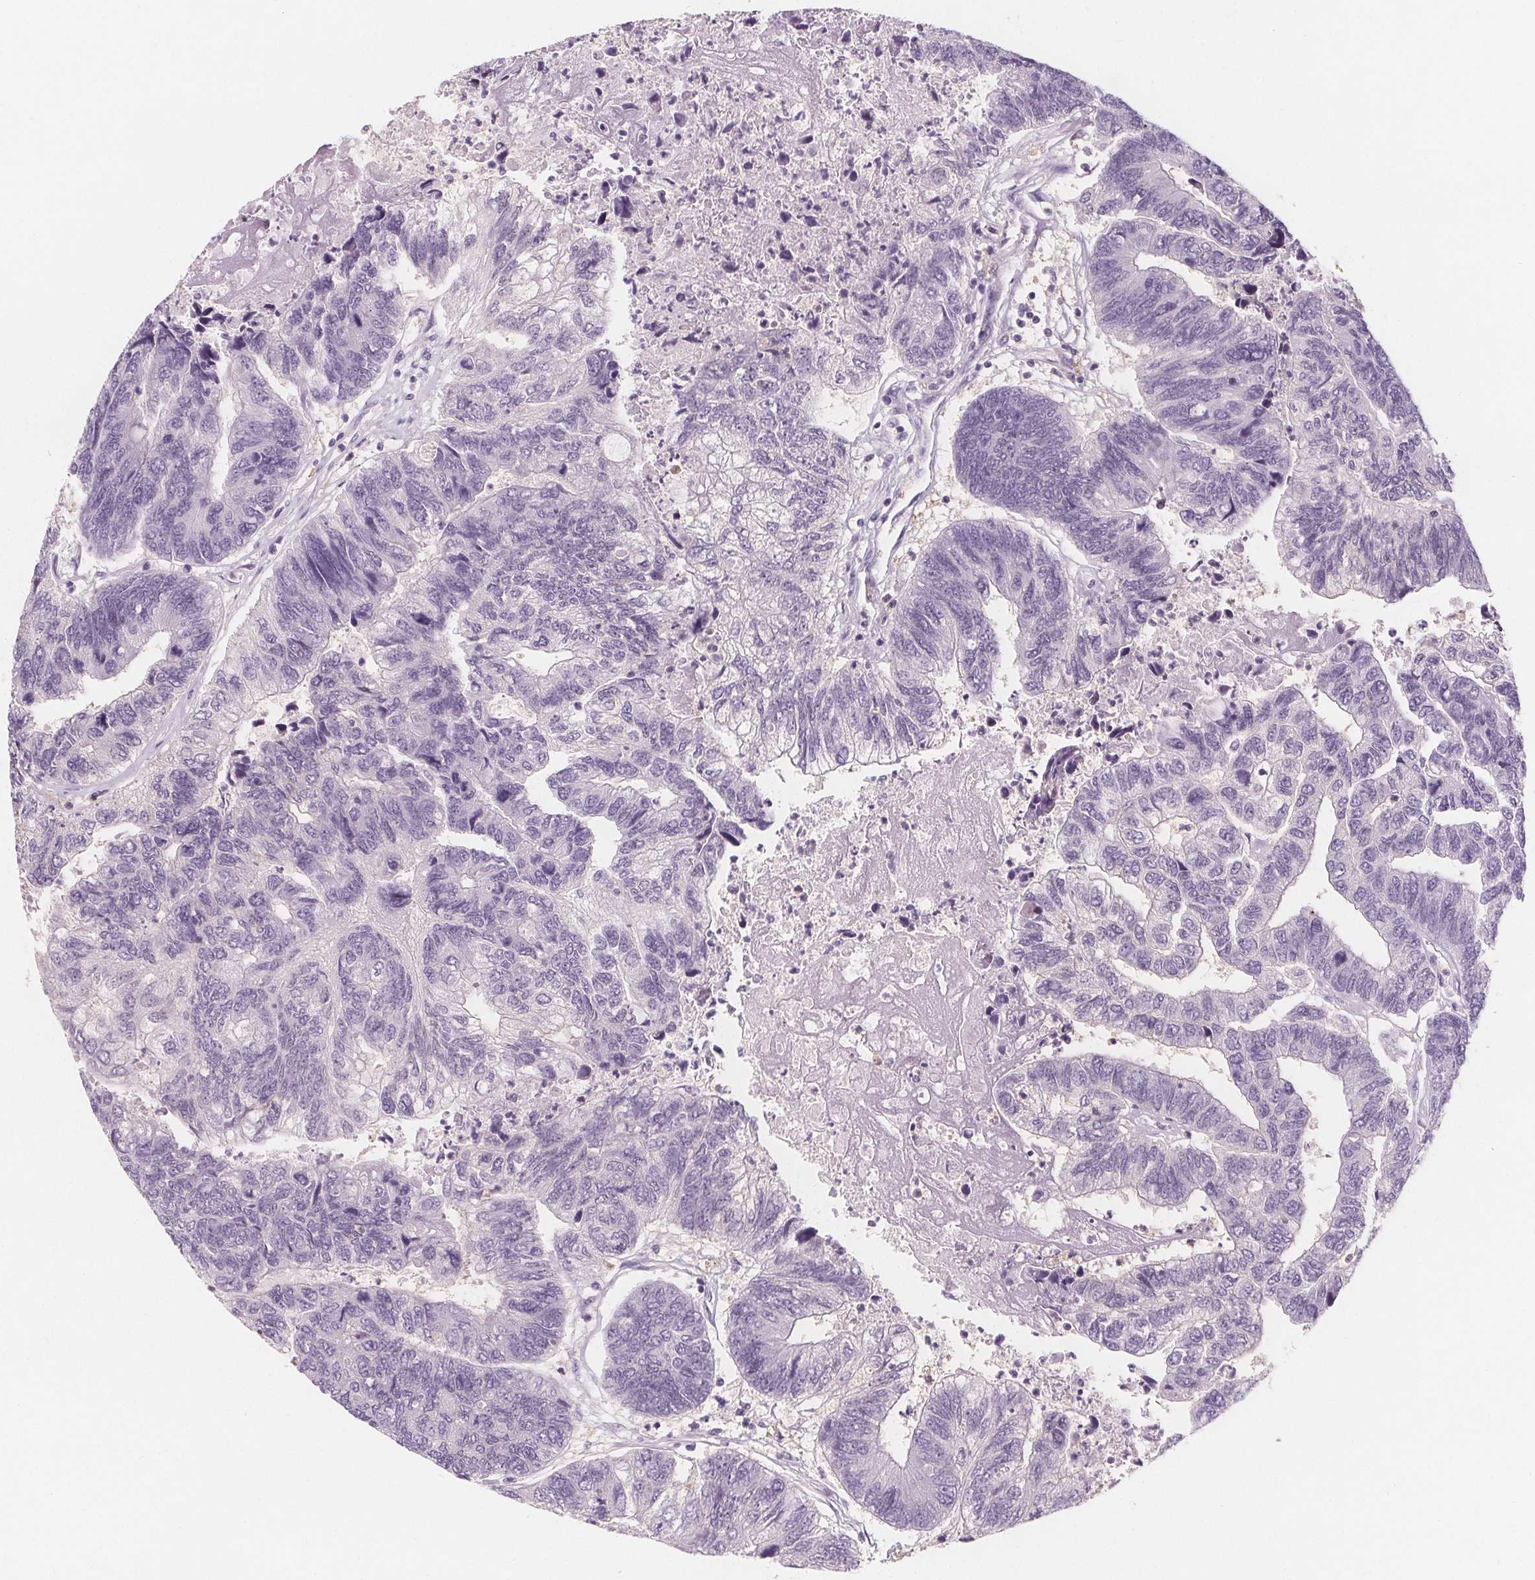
{"staining": {"intensity": "negative", "quantity": "none", "location": "none"}, "tissue": "colorectal cancer", "cell_type": "Tumor cells", "image_type": "cancer", "snomed": [{"axis": "morphology", "description": "Adenocarcinoma, NOS"}, {"axis": "topography", "description": "Colon"}], "caption": "Tumor cells show no significant protein staining in colorectal adenocarcinoma.", "gene": "UGP2", "patient": {"sex": "female", "age": 67}}